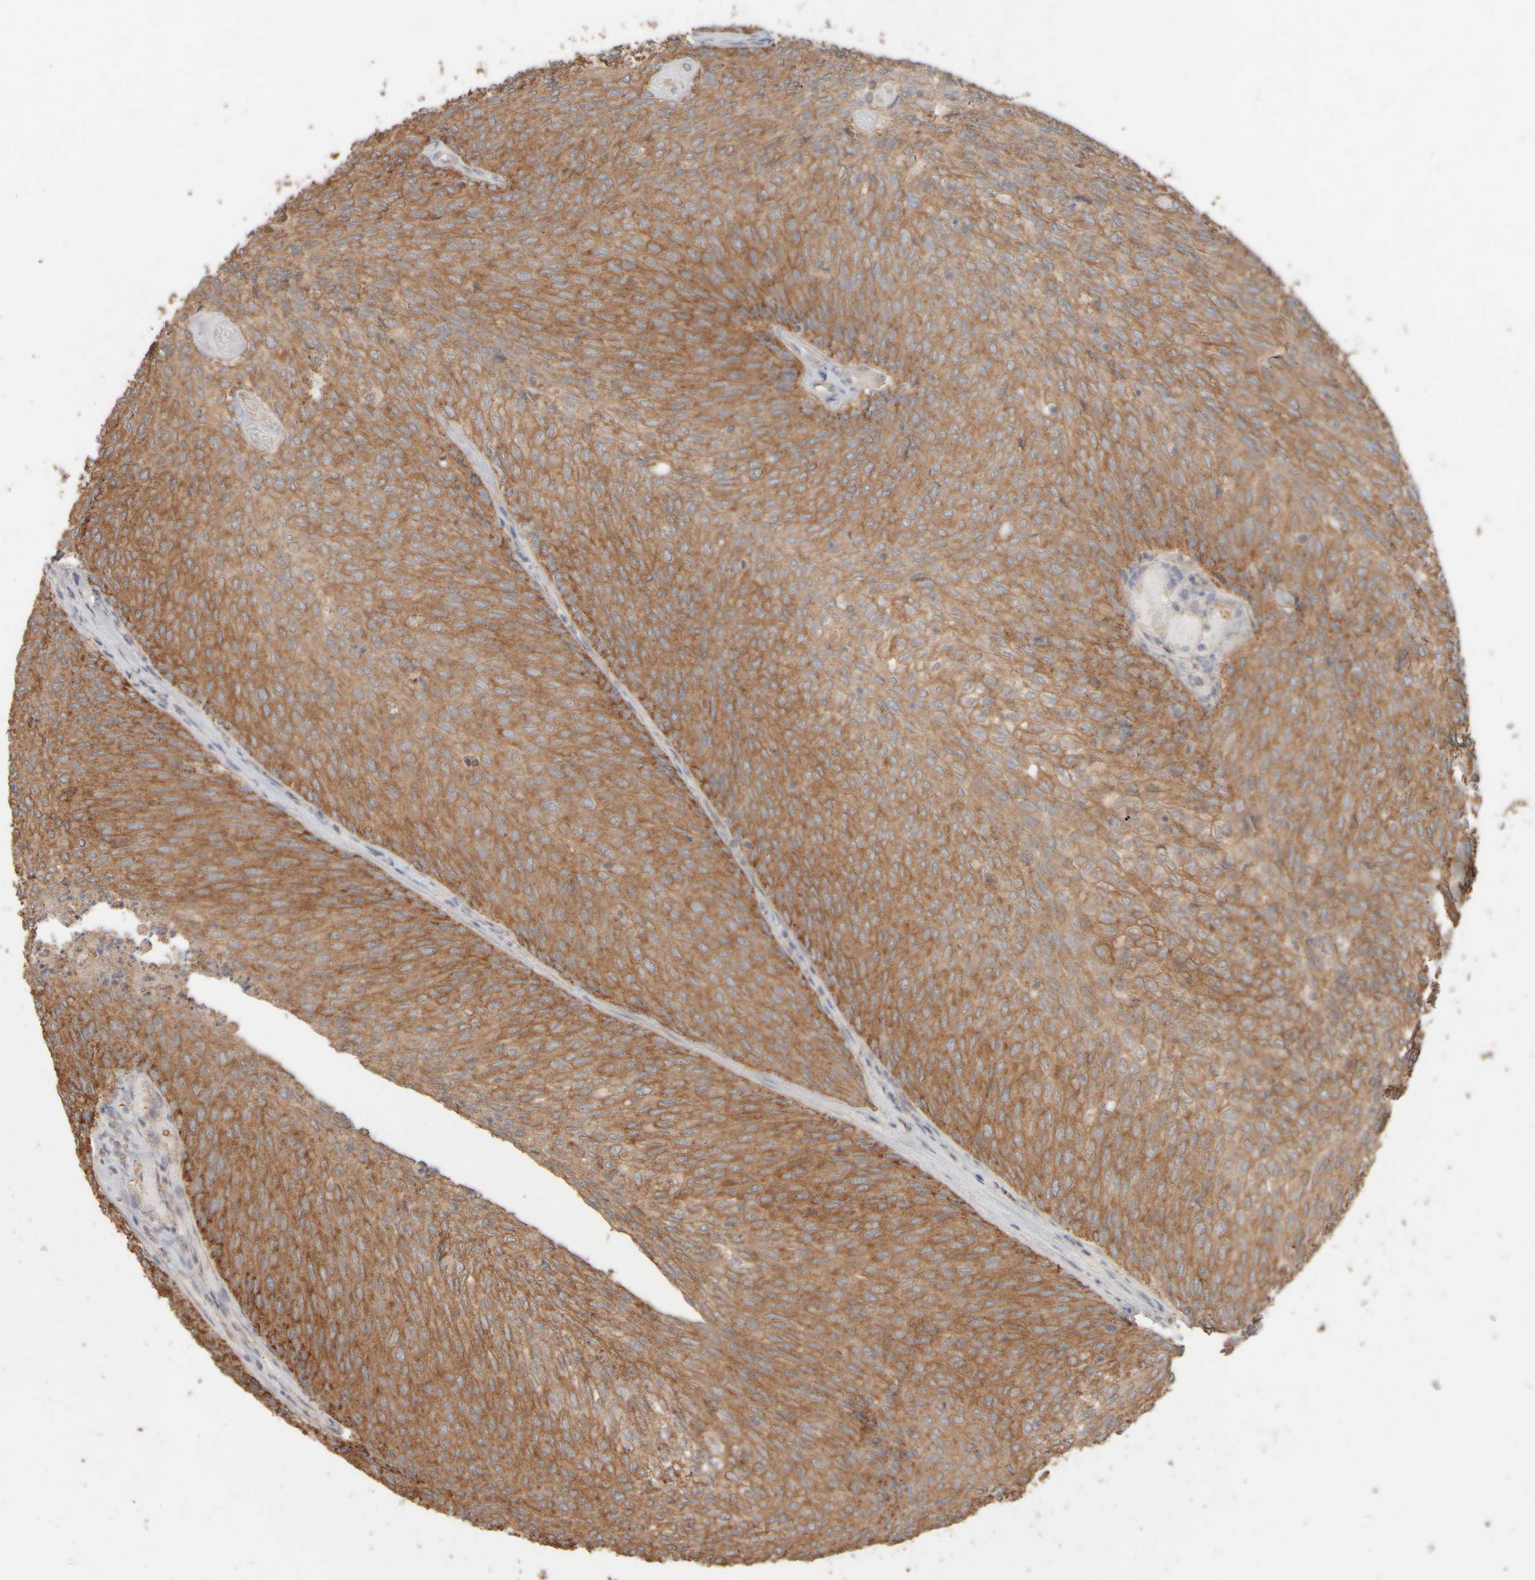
{"staining": {"intensity": "moderate", "quantity": ">75%", "location": "cytoplasmic/membranous"}, "tissue": "urothelial cancer", "cell_type": "Tumor cells", "image_type": "cancer", "snomed": [{"axis": "morphology", "description": "Urothelial carcinoma, Low grade"}, {"axis": "topography", "description": "Urinary bladder"}], "caption": "An image of urothelial cancer stained for a protein shows moderate cytoplasmic/membranous brown staining in tumor cells.", "gene": "EIF2B3", "patient": {"sex": "female", "age": 79}}